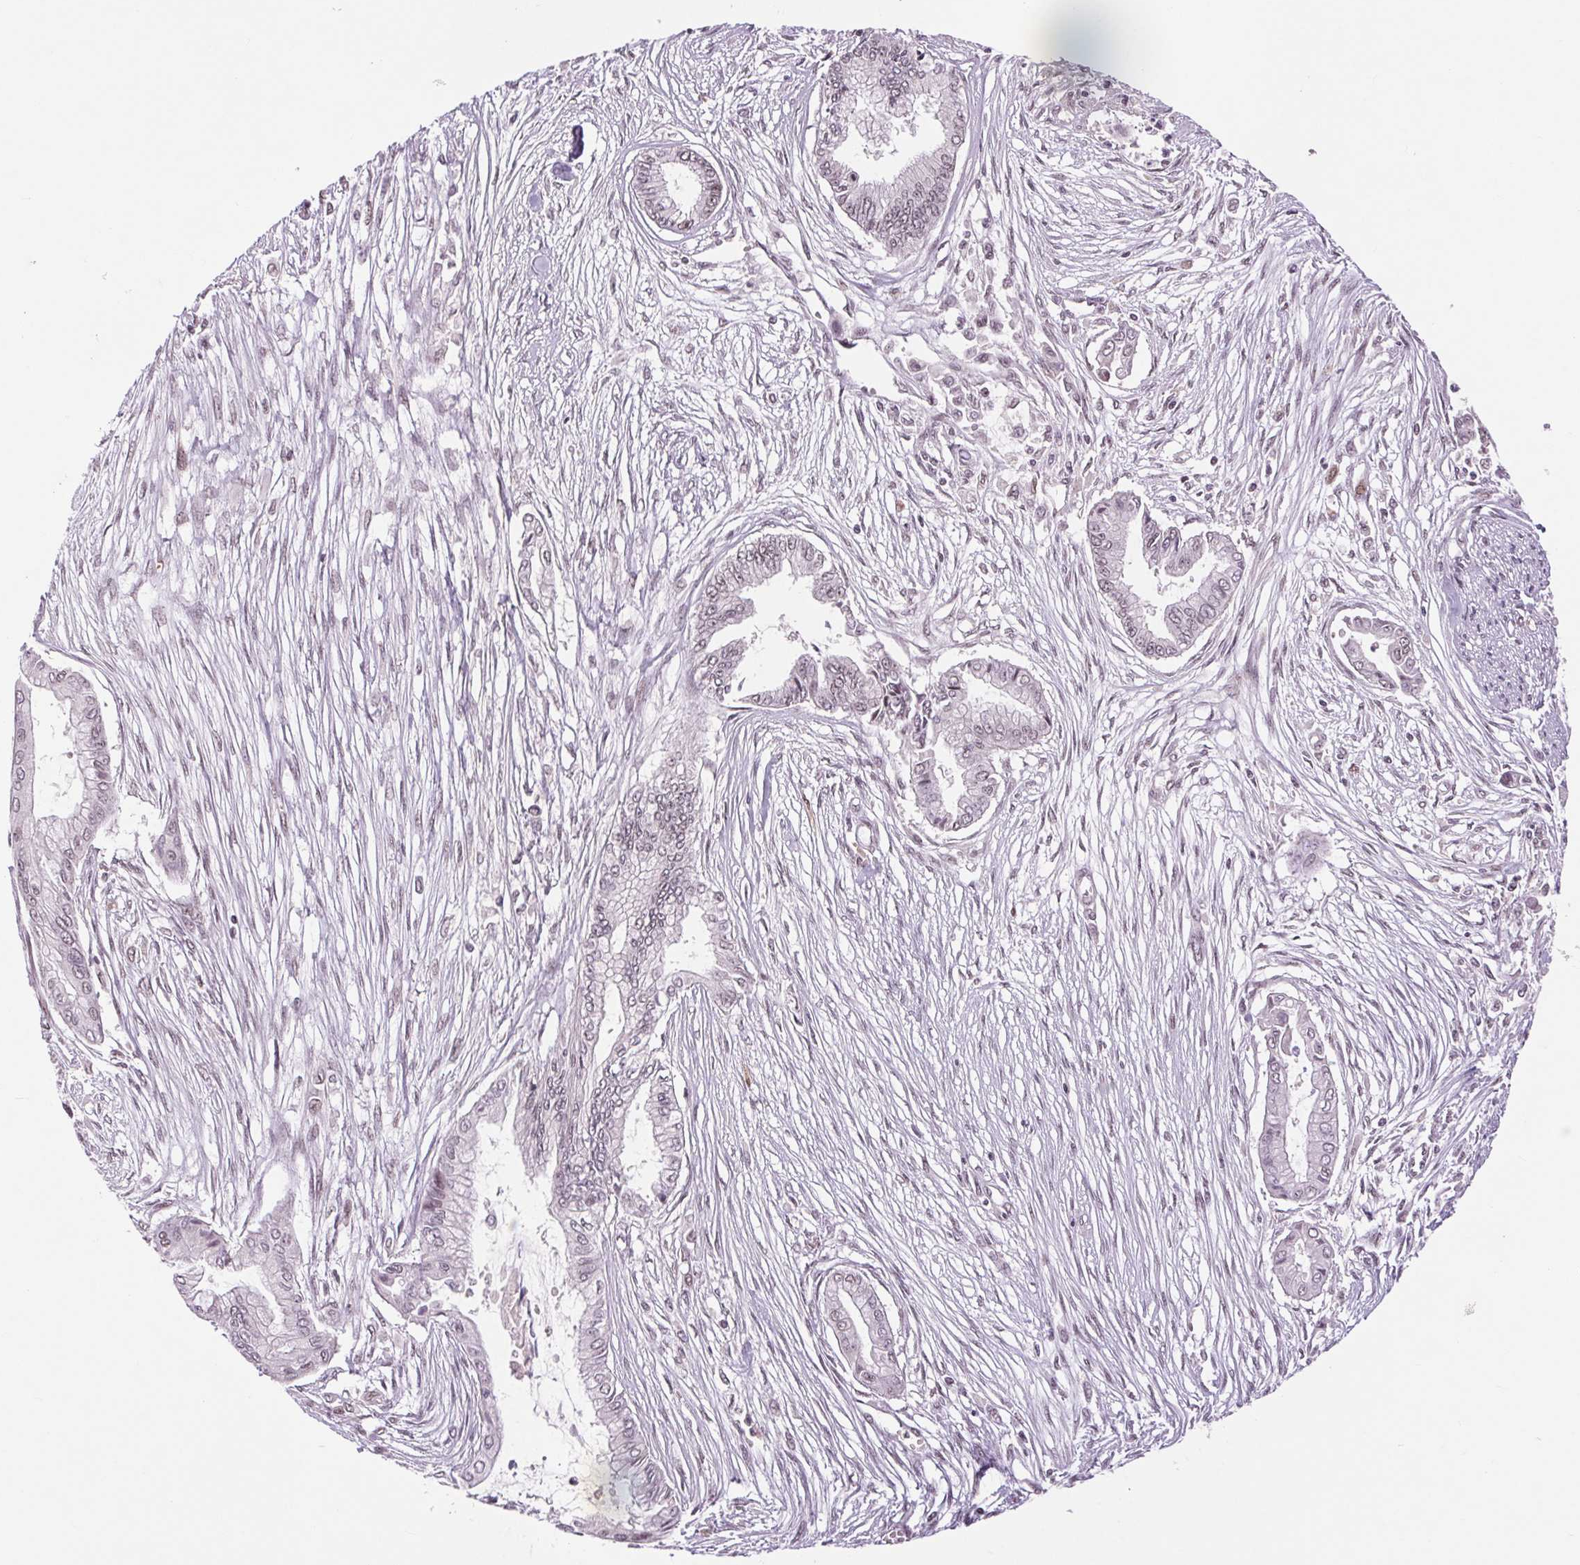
{"staining": {"intensity": "negative", "quantity": "none", "location": "none"}, "tissue": "pancreatic cancer", "cell_type": "Tumor cells", "image_type": "cancer", "snomed": [{"axis": "morphology", "description": "Adenocarcinoma, NOS"}, {"axis": "topography", "description": "Pancreas"}], "caption": "Tumor cells are negative for protein expression in human adenocarcinoma (pancreatic).", "gene": "CD2BP2", "patient": {"sex": "female", "age": 68}}